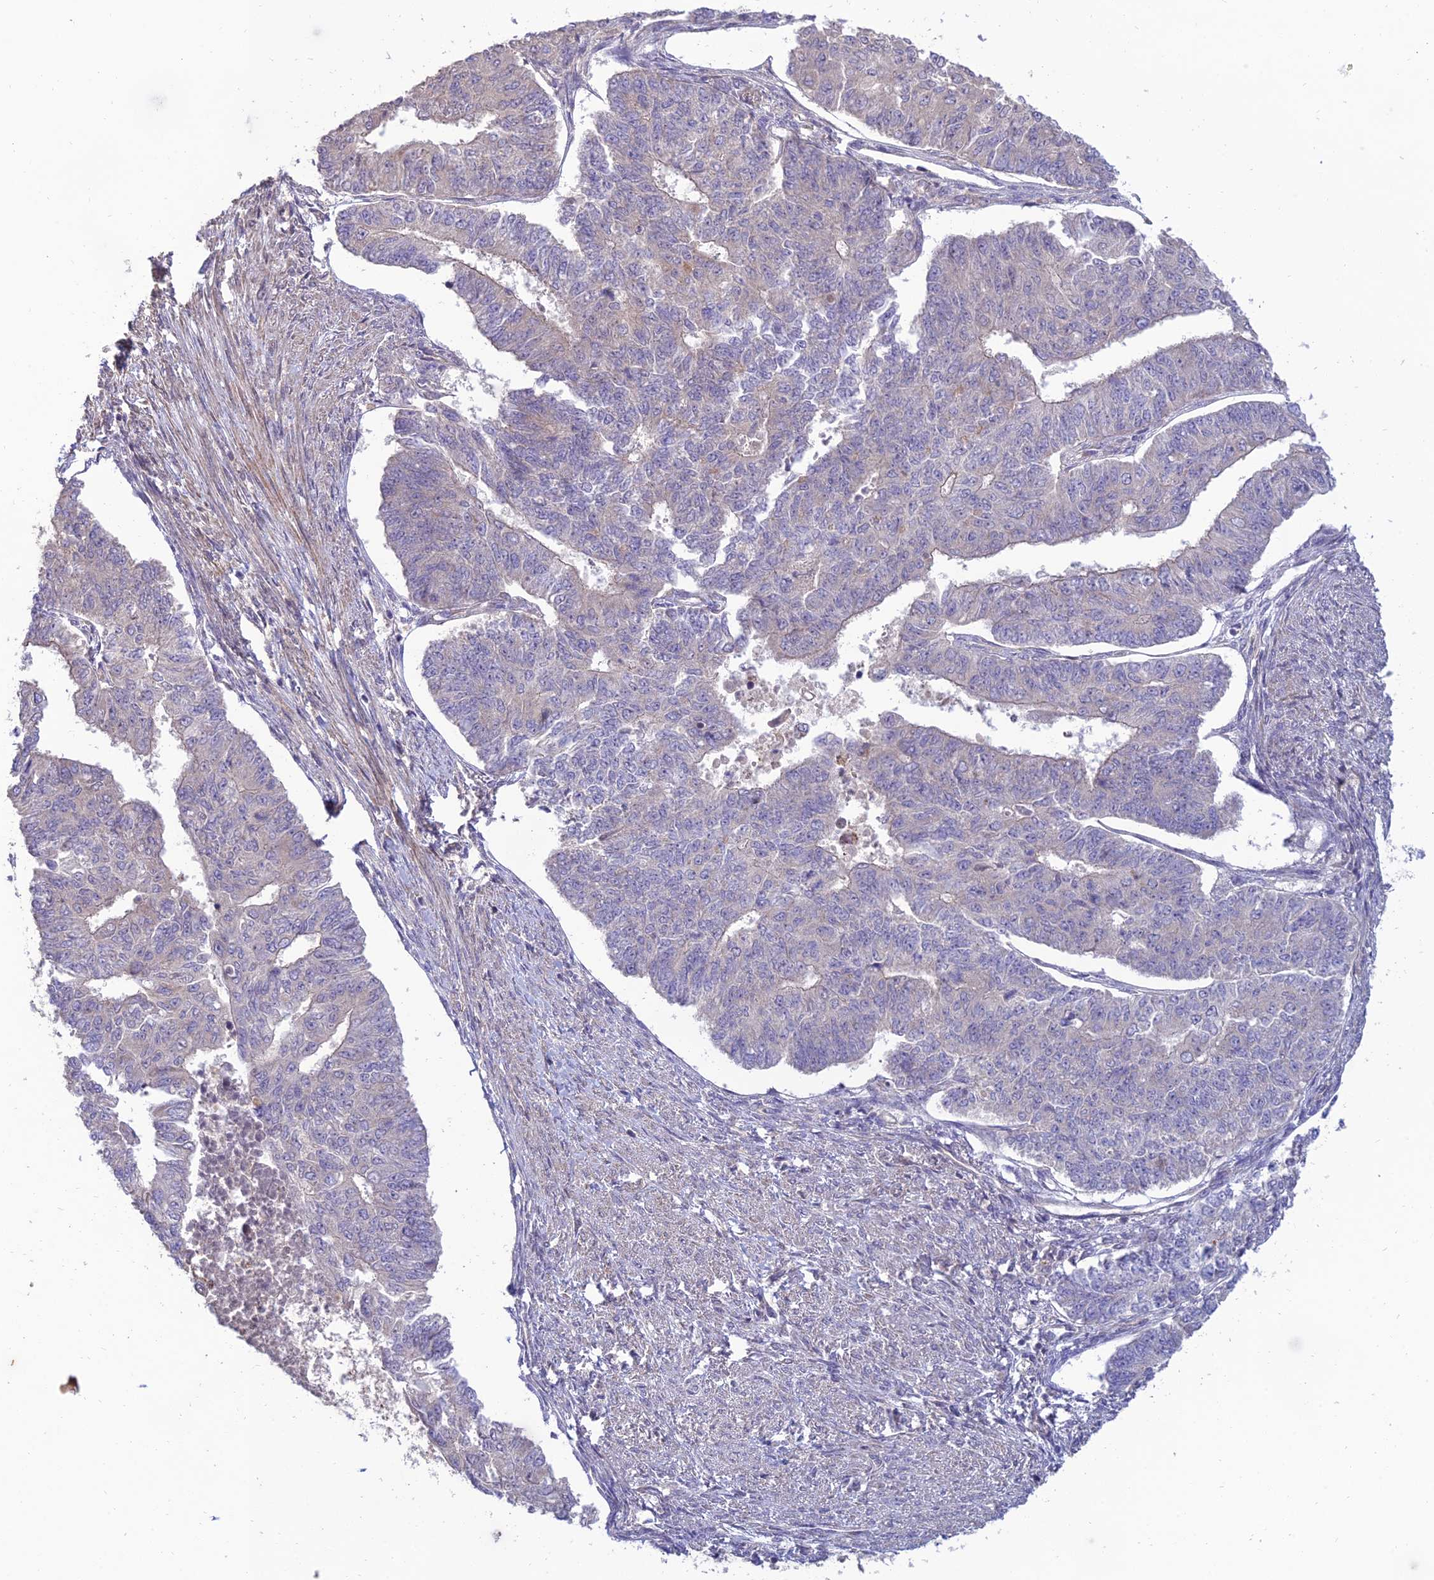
{"staining": {"intensity": "negative", "quantity": "none", "location": "none"}, "tissue": "endometrial cancer", "cell_type": "Tumor cells", "image_type": "cancer", "snomed": [{"axis": "morphology", "description": "Adenocarcinoma, NOS"}, {"axis": "topography", "description": "Endometrium"}], "caption": "A photomicrograph of human endometrial cancer is negative for staining in tumor cells.", "gene": "C3orf20", "patient": {"sex": "female", "age": 32}}